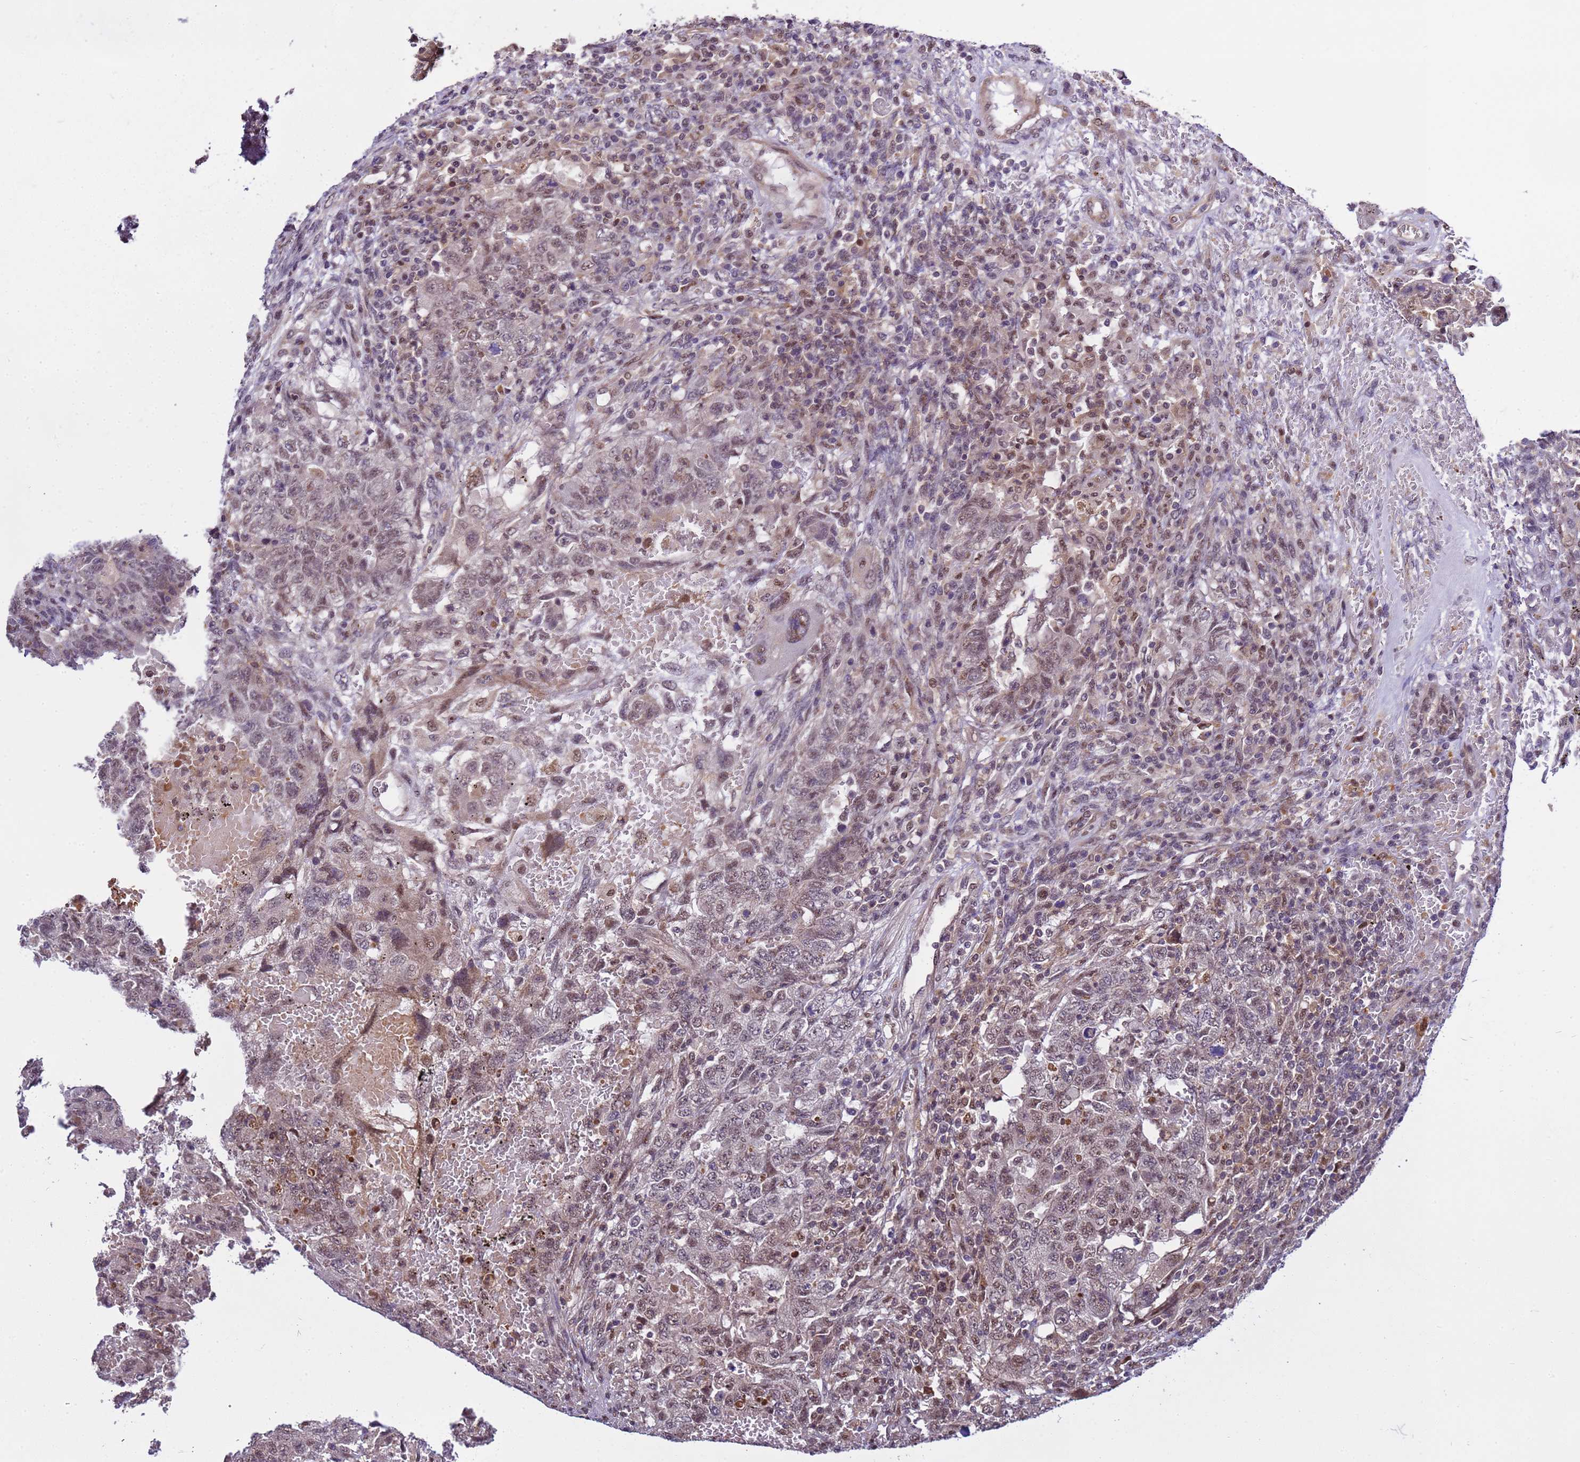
{"staining": {"intensity": "moderate", "quantity": "25%-75%", "location": "nuclear"}, "tissue": "testis cancer", "cell_type": "Tumor cells", "image_type": "cancer", "snomed": [{"axis": "morphology", "description": "Carcinoma, Embryonal, NOS"}, {"axis": "topography", "description": "Testis"}], "caption": "DAB immunohistochemical staining of testis embryonal carcinoma exhibits moderate nuclear protein positivity in approximately 25%-75% of tumor cells.", "gene": "GEN1", "patient": {"sex": "male", "age": 26}}